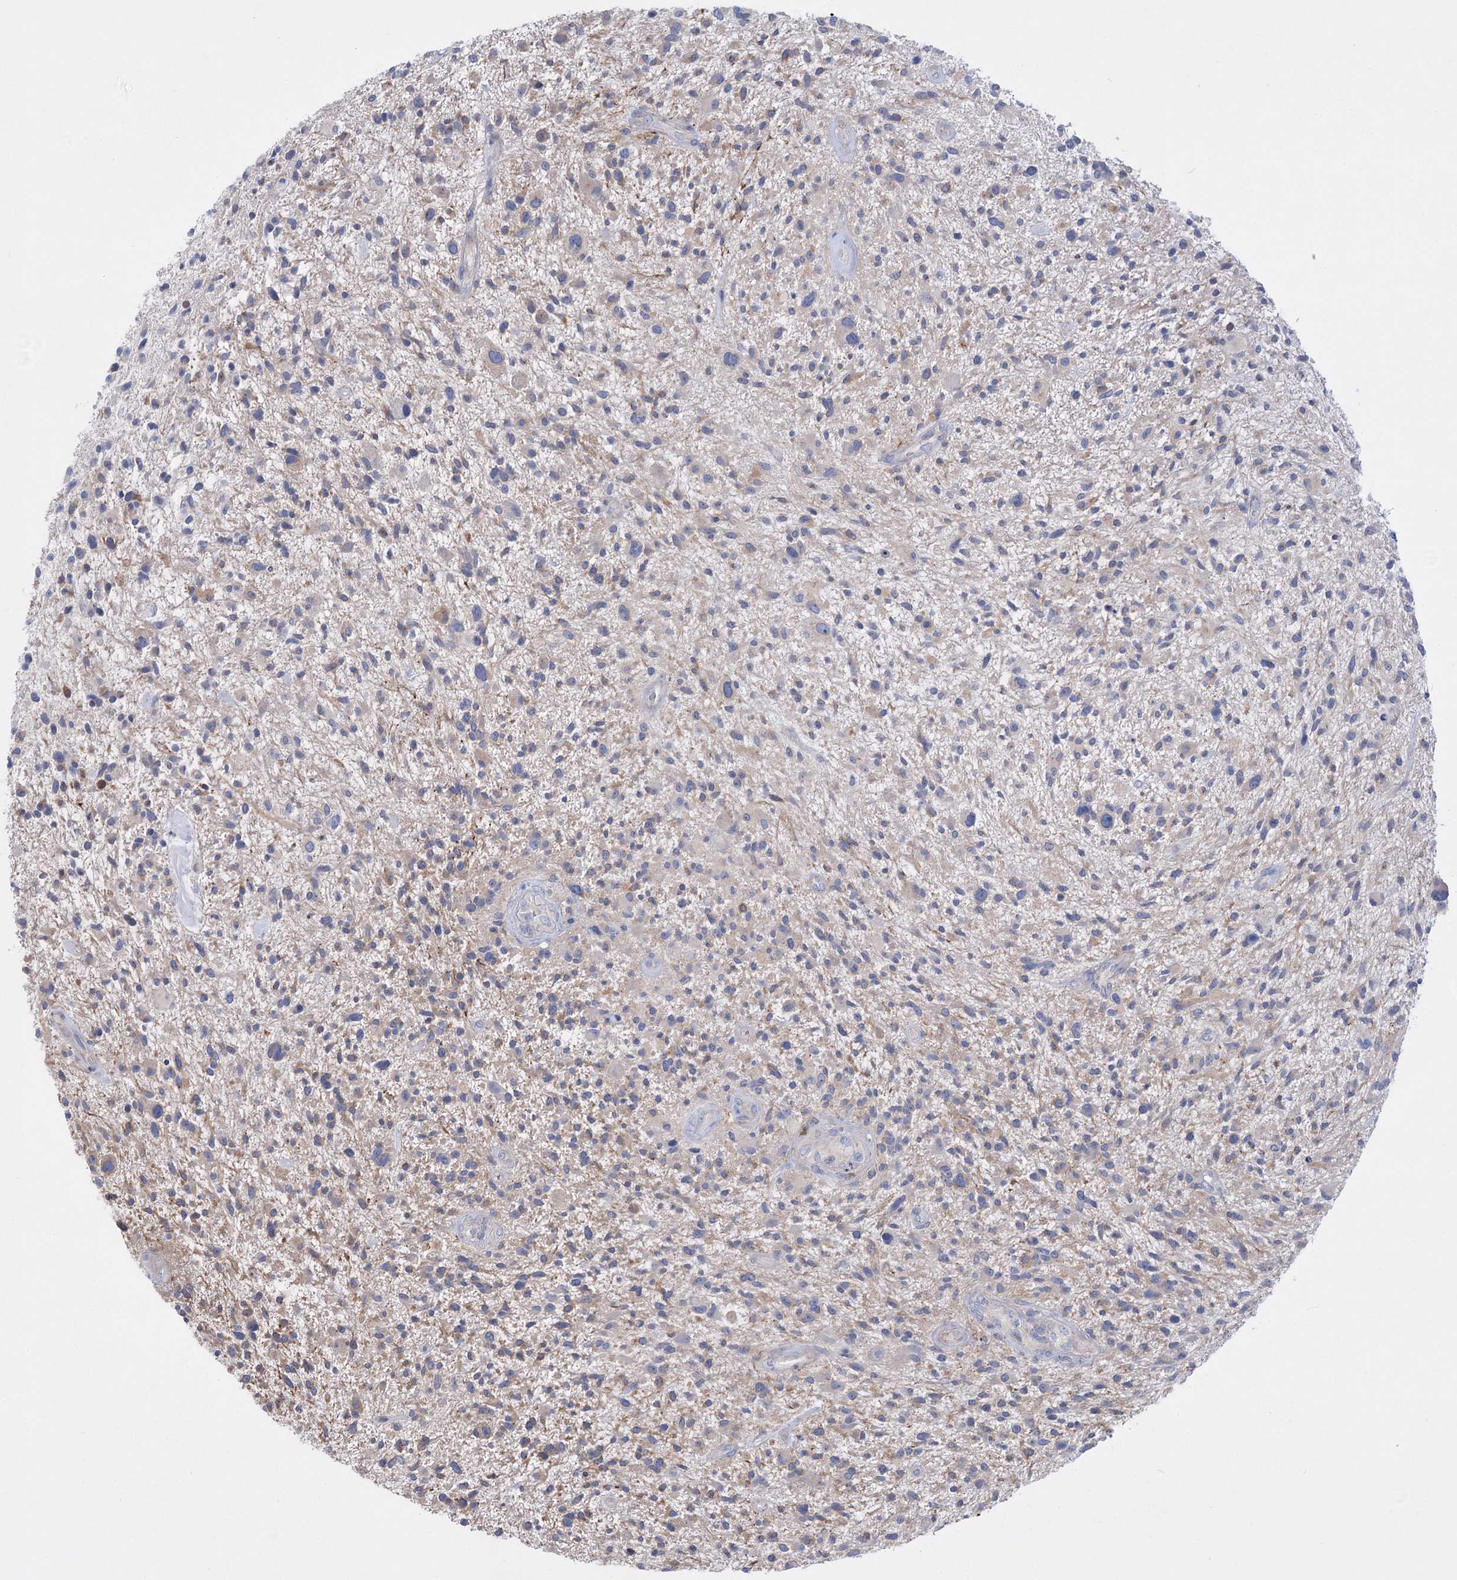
{"staining": {"intensity": "weak", "quantity": "25%-75%", "location": "cytoplasmic/membranous"}, "tissue": "glioma", "cell_type": "Tumor cells", "image_type": "cancer", "snomed": [{"axis": "morphology", "description": "Glioma, malignant, High grade"}, {"axis": "topography", "description": "Brain"}], "caption": "Protein staining of glioma tissue shows weak cytoplasmic/membranous expression in approximately 25%-75% of tumor cells. The staining was performed using DAB (3,3'-diaminobenzidine) to visualize the protein expression in brown, while the nuclei were stained in blue with hematoxylin (Magnification: 20x).", "gene": "LRRC34", "patient": {"sex": "male", "age": 47}}